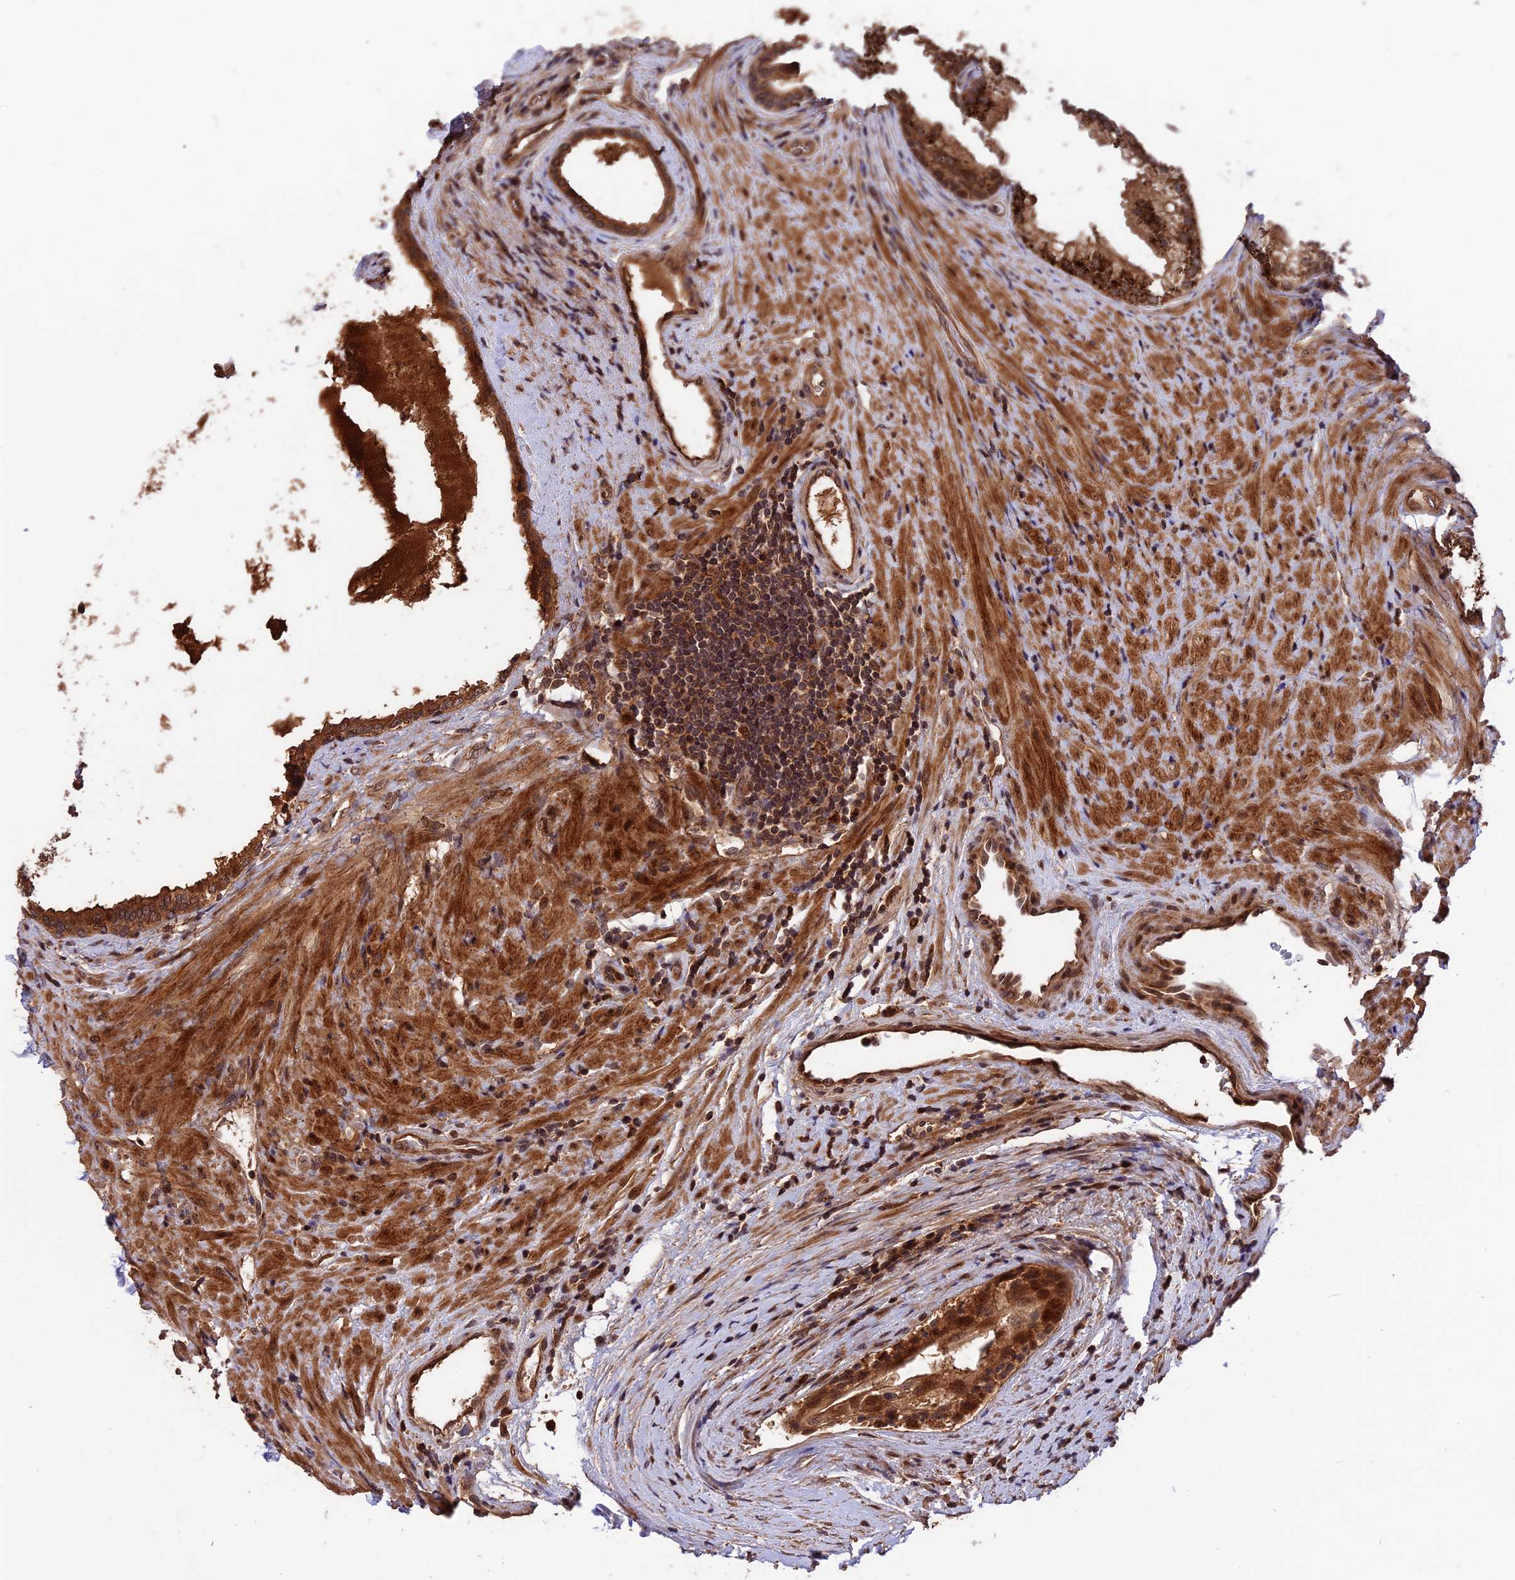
{"staining": {"intensity": "strong", "quantity": ">75%", "location": "cytoplasmic/membranous"}, "tissue": "prostate", "cell_type": "Glandular cells", "image_type": "normal", "snomed": [{"axis": "morphology", "description": "Normal tissue, NOS"}, {"axis": "topography", "description": "Prostate"}], "caption": "A brown stain highlights strong cytoplasmic/membranous staining of a protein in glandular cells of normal prostate.", "gene": "ESCO1", "patient": {"sex": "male", "age": 76}}